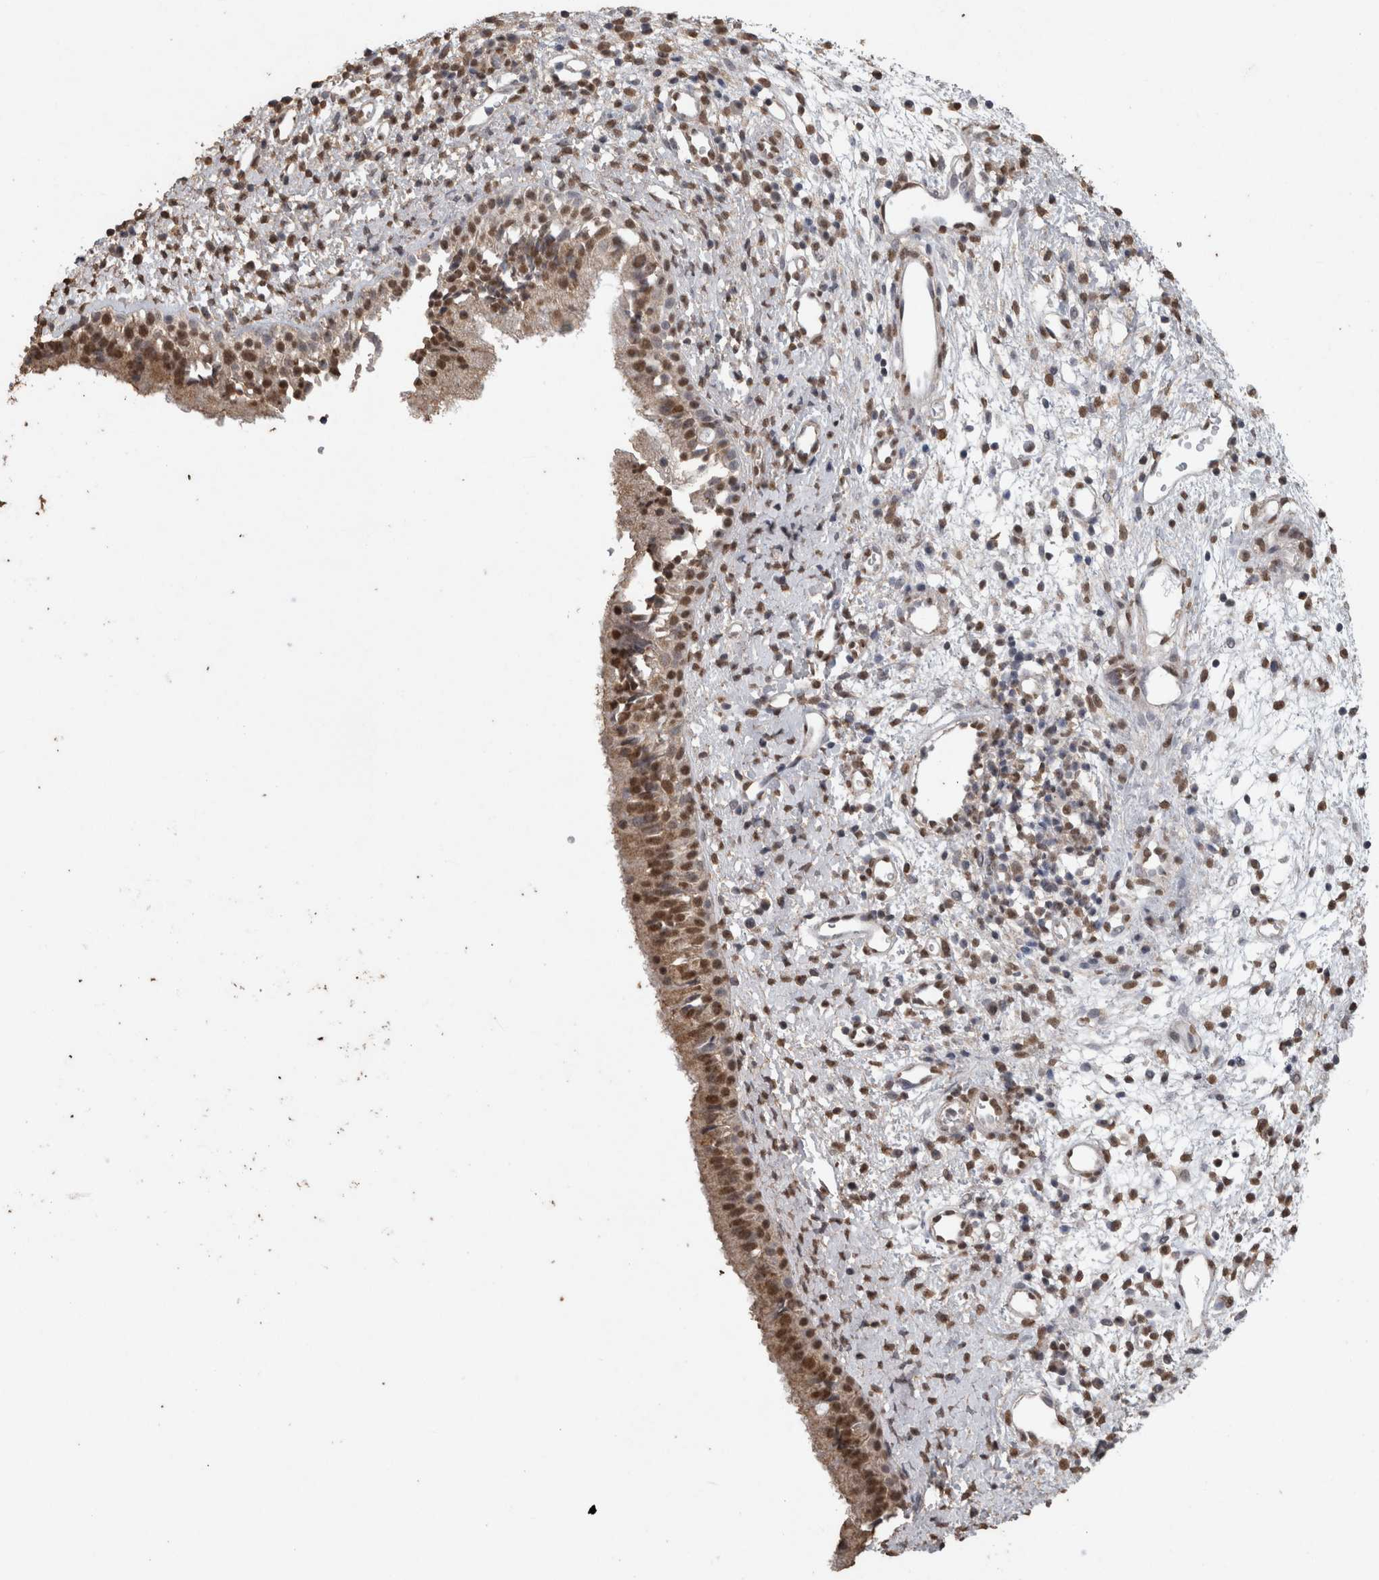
{"staining": {"intensity": "moderate", "quantity": "25%-75%", "location": "nuclear"}, "tissue": "nasopharynx", "cell_type": "Respiratory epithelial cells", "image_type": "normal", "snomed": [{"axis": "morphology", "description": "Normal tissue, NOS"}, {"axis": "topography", "description": "Nasopharynx"}], "caption": "The photomicrograph exhibits a brown stain indicating the presence of a protein in the nuclear of respiratory epithelial cells in nasopharynx.", "gene": "SMAD7", "patient": {"sex": "male", "age": 22}}